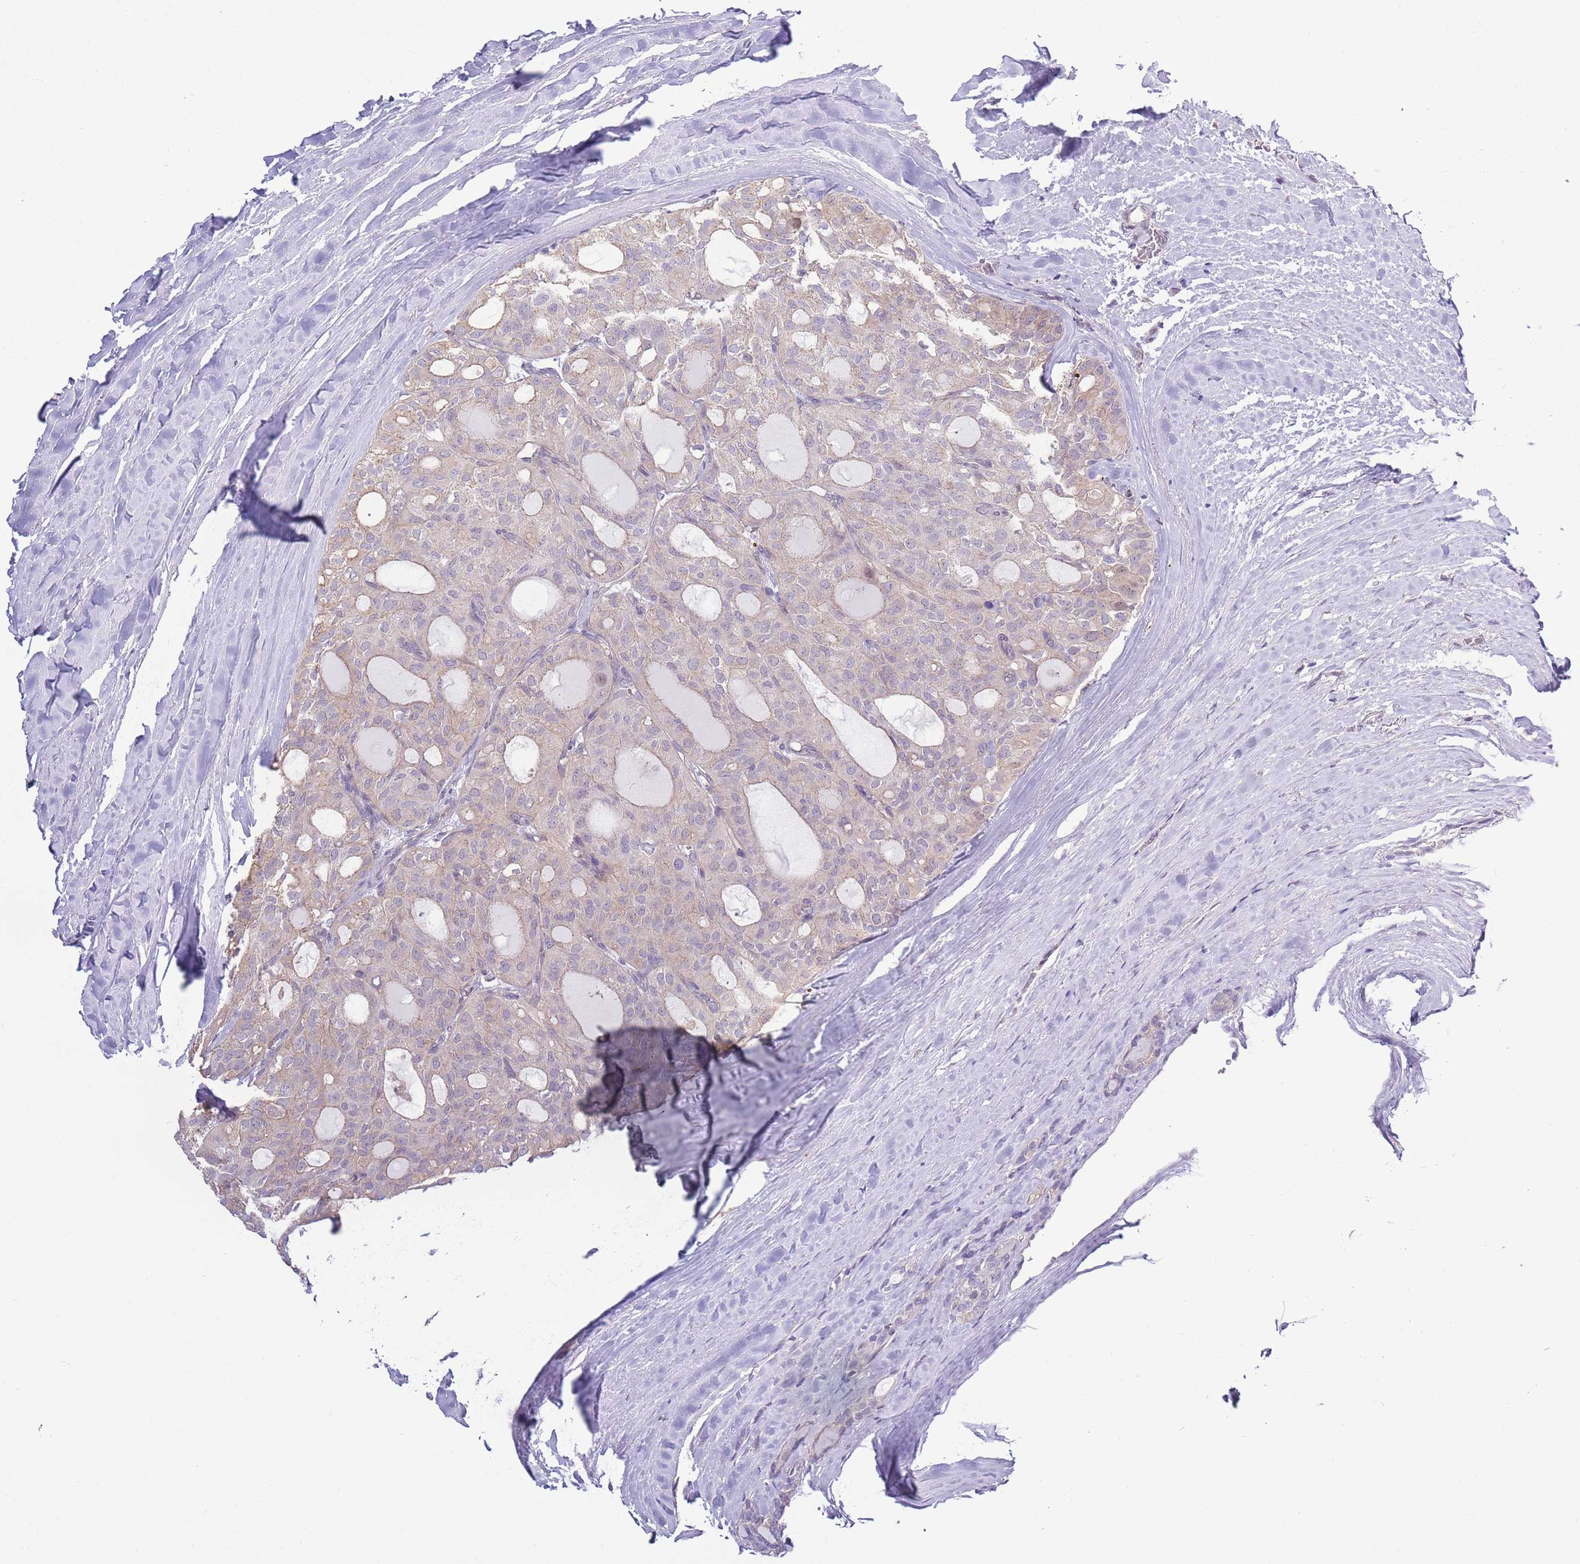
{"staining": {"intensity": "weak", "quantity": "<25%", "location": "cytoplasmic/membranous"}, "tissue": "thyroid cancer", "cell_type": "Tumor cells", "image_type": "cancer", "snomed": [{"axis": "morphology", "description": "Follicular adenoma carcinoma, NOS"}, {"axis": "topography", "description": "Thyroid gland"}], "caption": "Tumor cells are negative for protein expression in human follicular adenoma carcinoma (thyroid).", "gene": "CAPN9", "patient": {"sex": "male", "age": 75}}